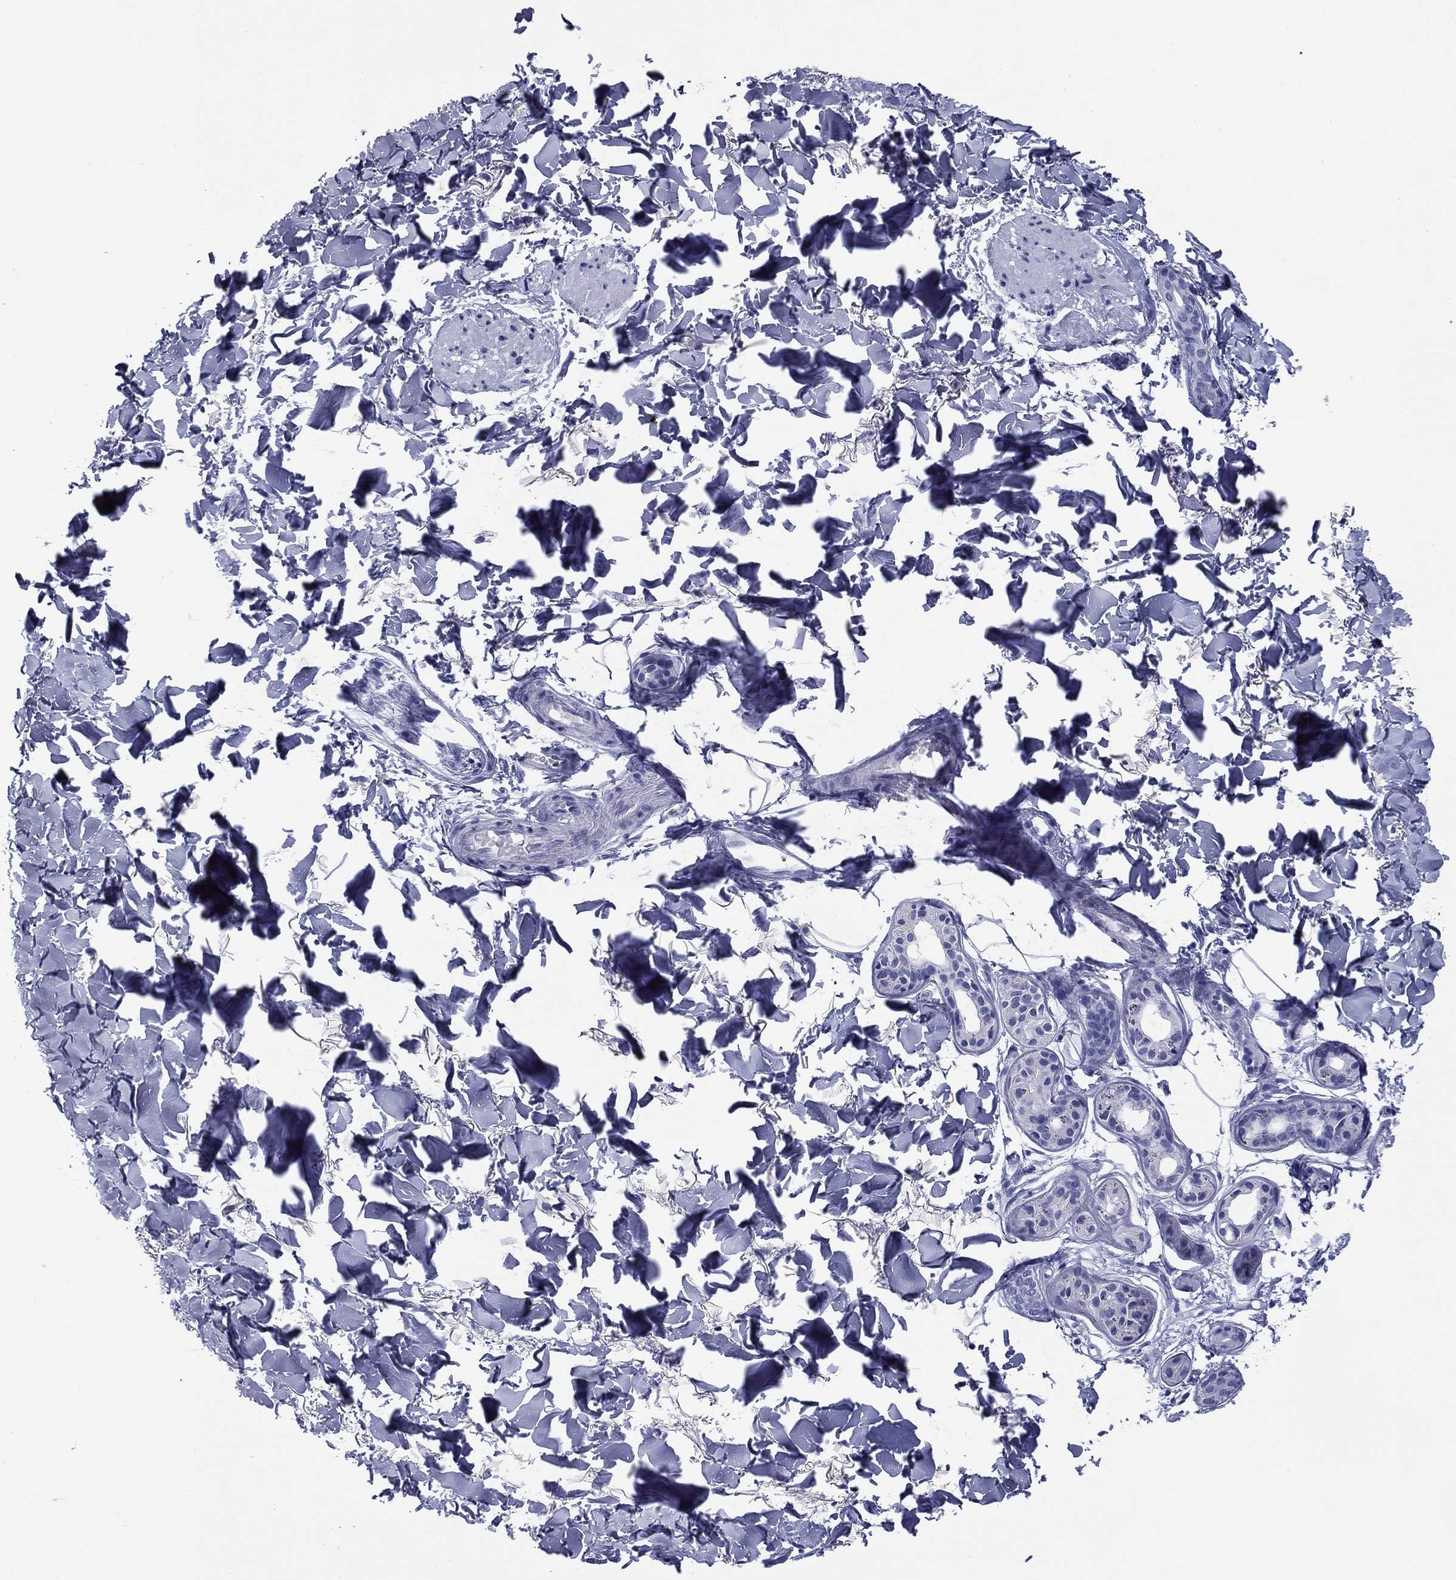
{"staining": {"intensity": "negative", "quantity": "none", "location": "none"}, "tissue": "skin cancer", "cell_type": "Tumor cells", "image_type": "cancer", "snomed": [{"axis": "morphology", "description": "Normal tissue, NOS"}, {"axis": "morphology", "description": "Basal cell carcinoma"}, {"axis": "topography", "description": "Skin"}], "caption": "Tumor cells show no significant protein expression in skin basal cell carcinoma.", "gene": "ABCC2", "patient": {"sex": "male", "age": 84}}